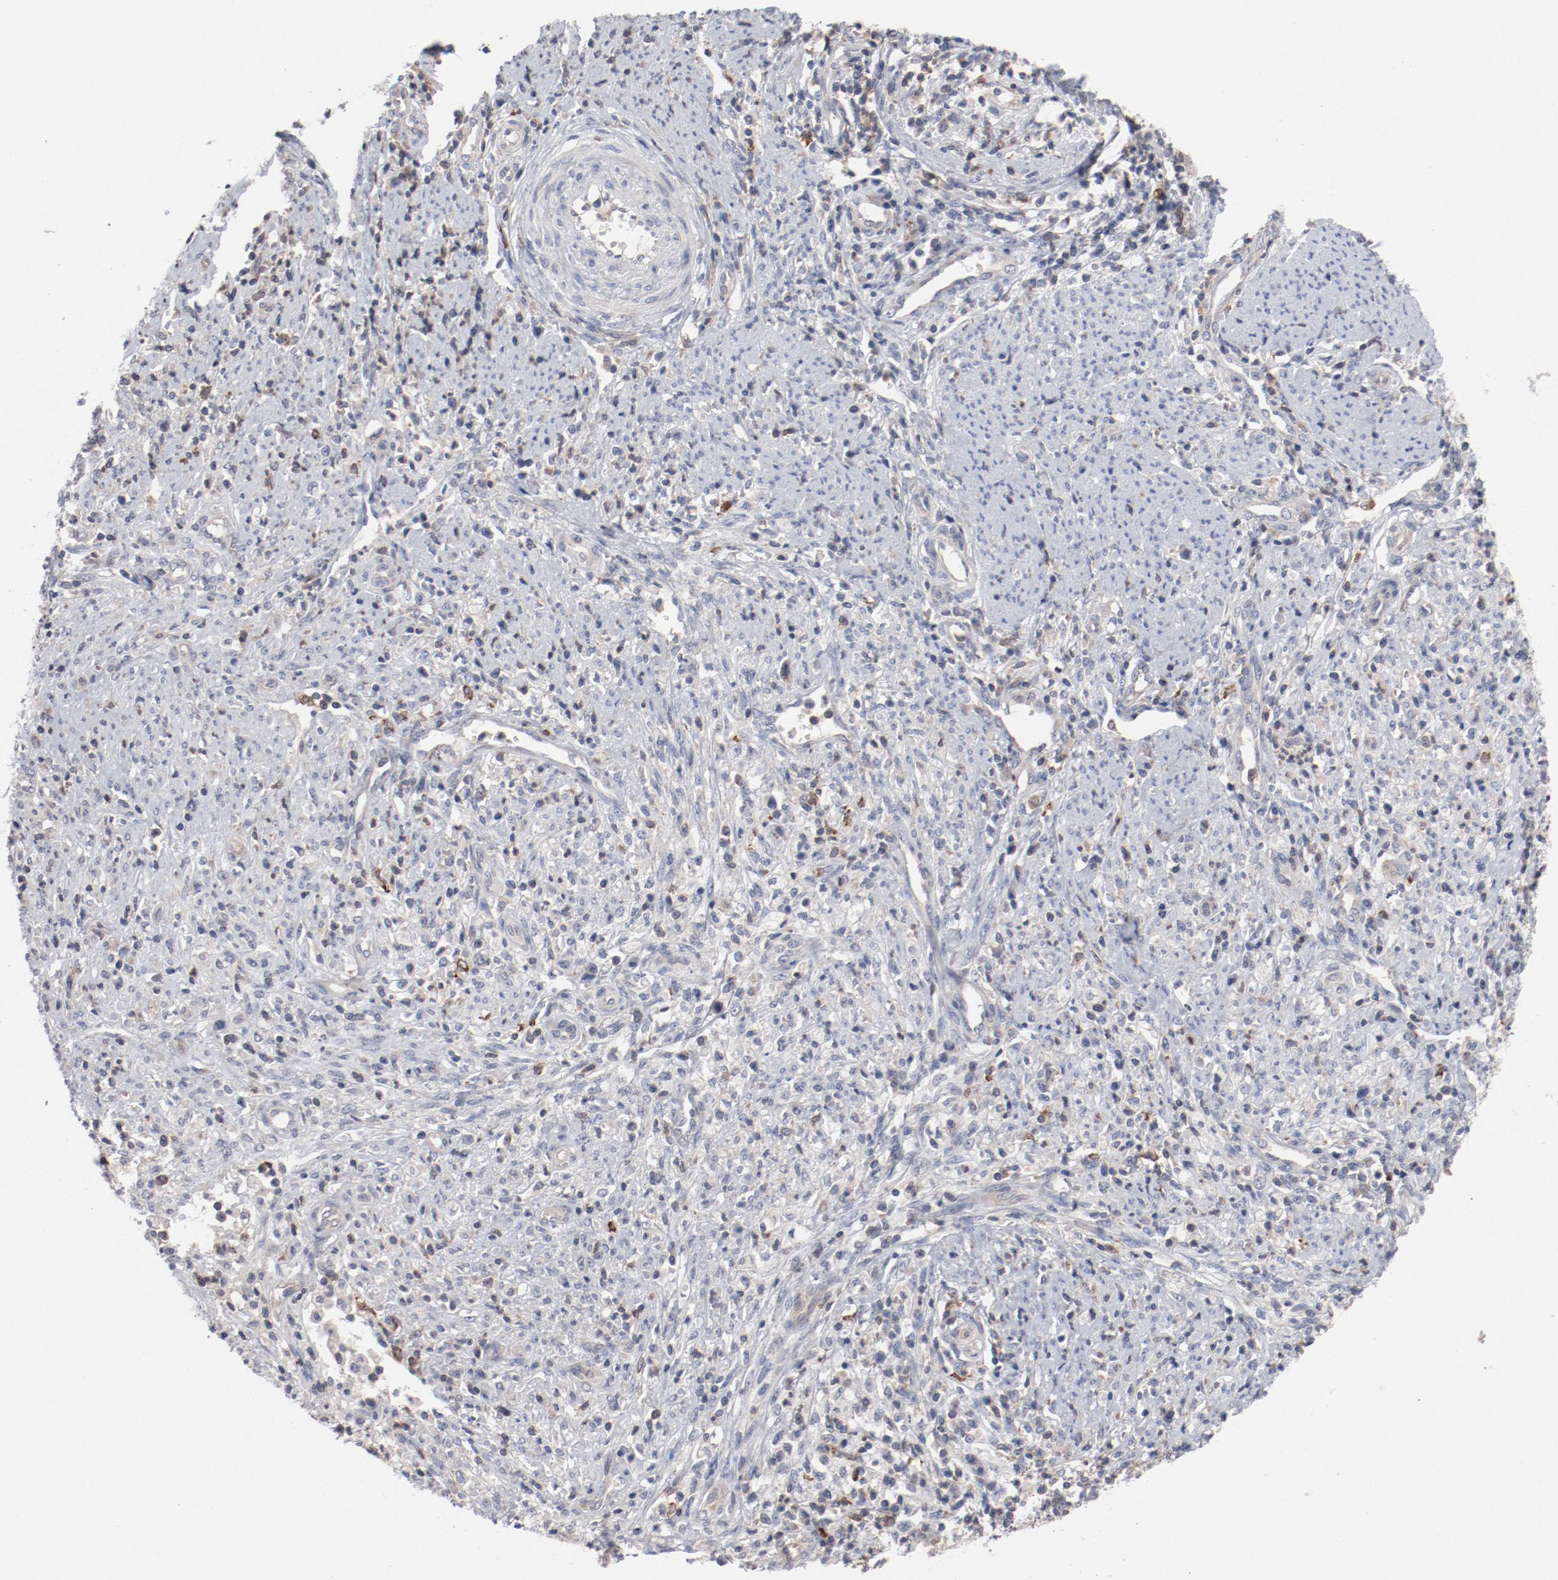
{"staining": {"intensity": "negative", "quantity": "none", "location": "none"}, "tissue": "cervical cancer", "cell_type": "Tumor cells", "image_type": "cancer", "snomed": [{"axis": "morphology", "description": "Adenocarcinoma, NOS"}, {"axis": "topography", "description": "Cervix"}], "caption": "IHC of cervical cancer (adenocarcinoma) displays no positivity in tumor cells. (Brightfield microscopy of DAB immunohistochemistry at high magnification).", "gene": "CBL", "patient": {"sex": "female", "age": 36}}